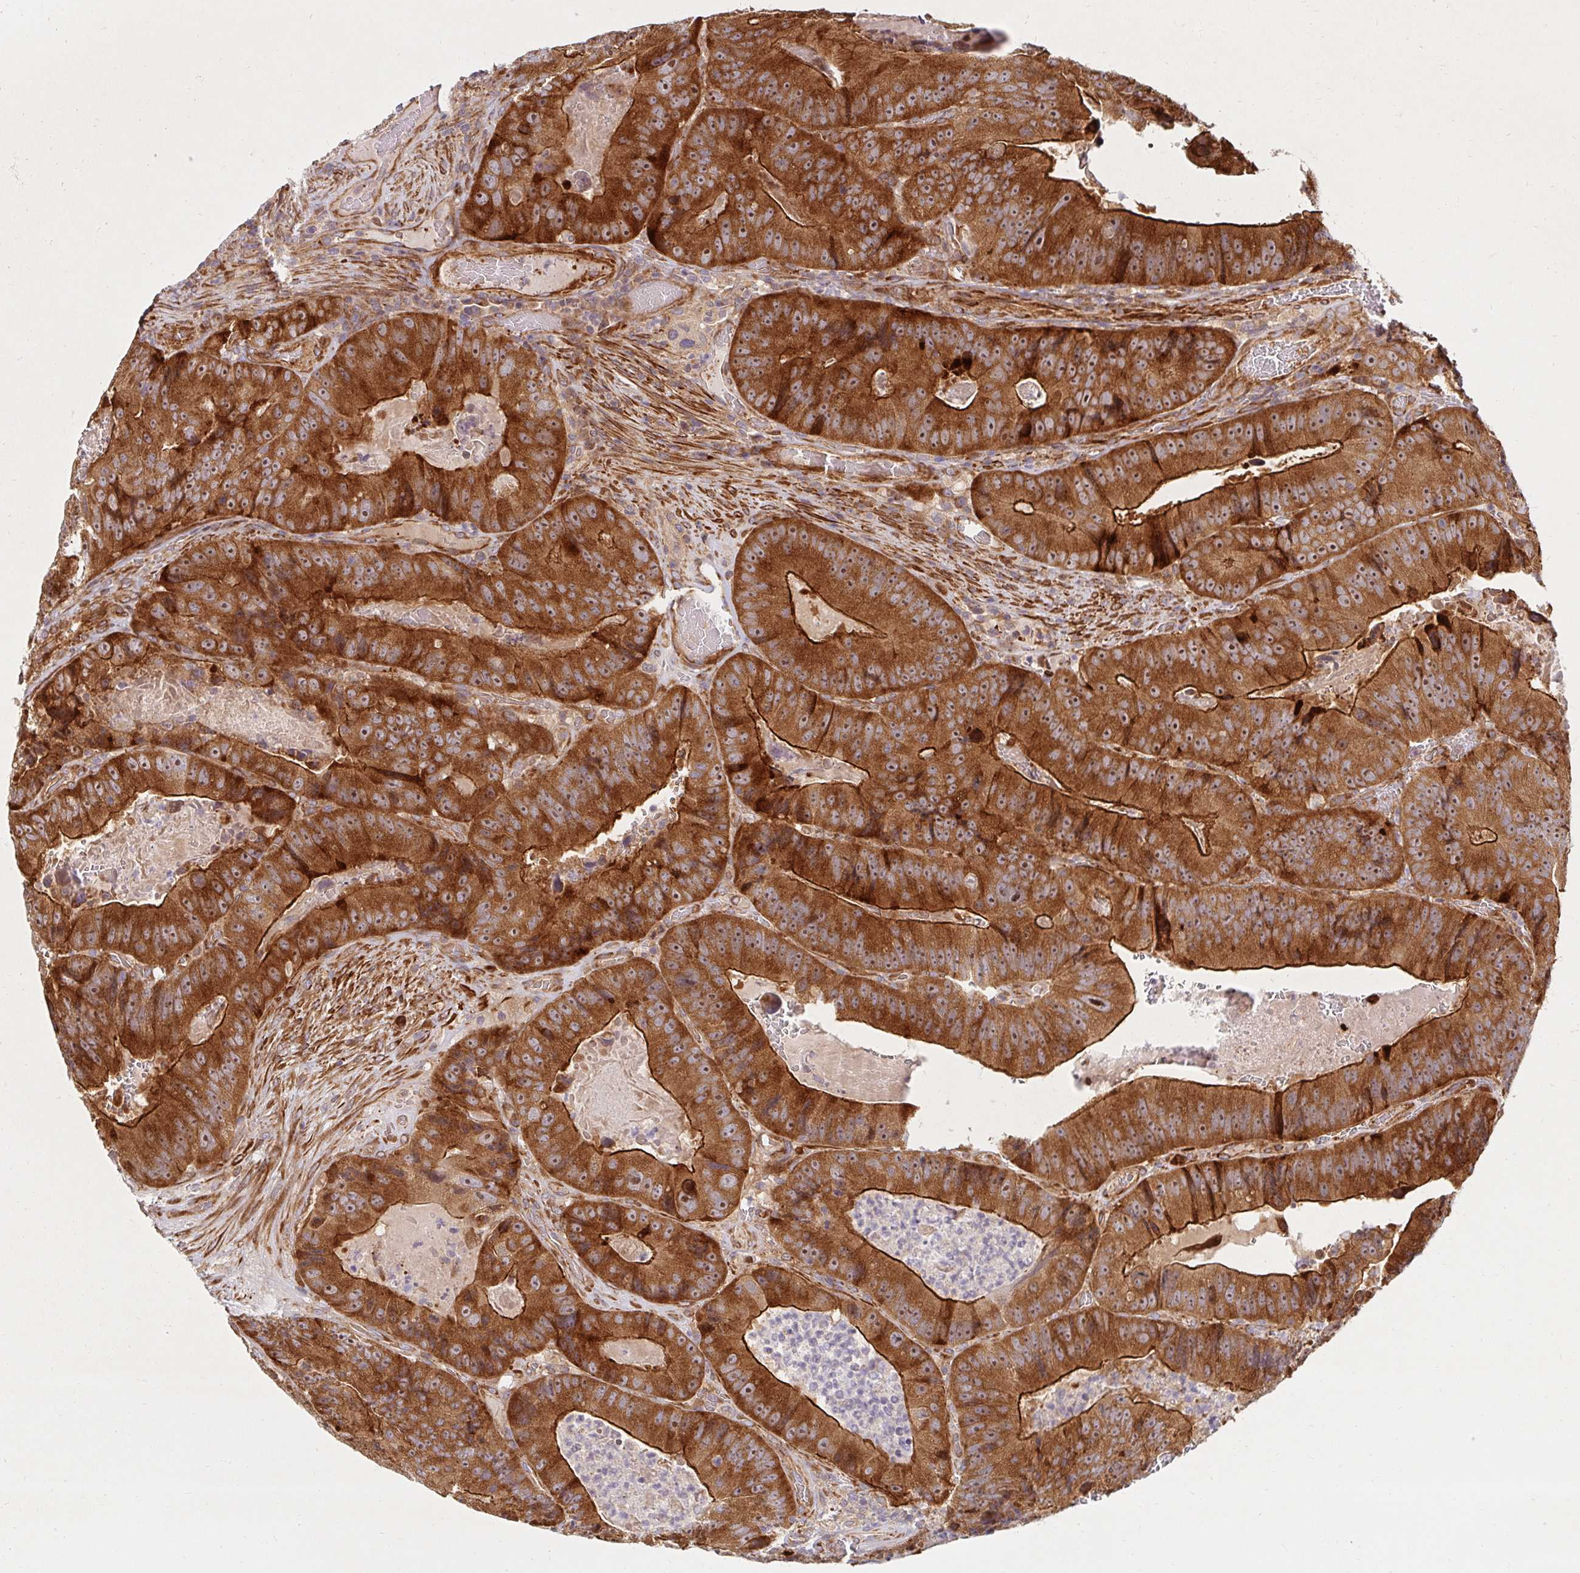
{"staining": {"intensity": "strong", "quantity": ">75%", "location": "cytoplasmic/membranous"}, "tissue": "colorectal cancer", "cell_type": "Tumor cells", "image_type": "cancer", "snomed": [{"axis": "morphology", "description": "Adenocarcinoma, NOS"}, {"axis": "topography", "description": "Colon"}], "caption": "Immunohistochemical staining of adenocarcinoma (colorectal) reveals strong cytoplasmic/membranous protein expression in about >75% of tumor cells.", "gene": "BTF3", "patient": {"sex": "female", "age": 86}}